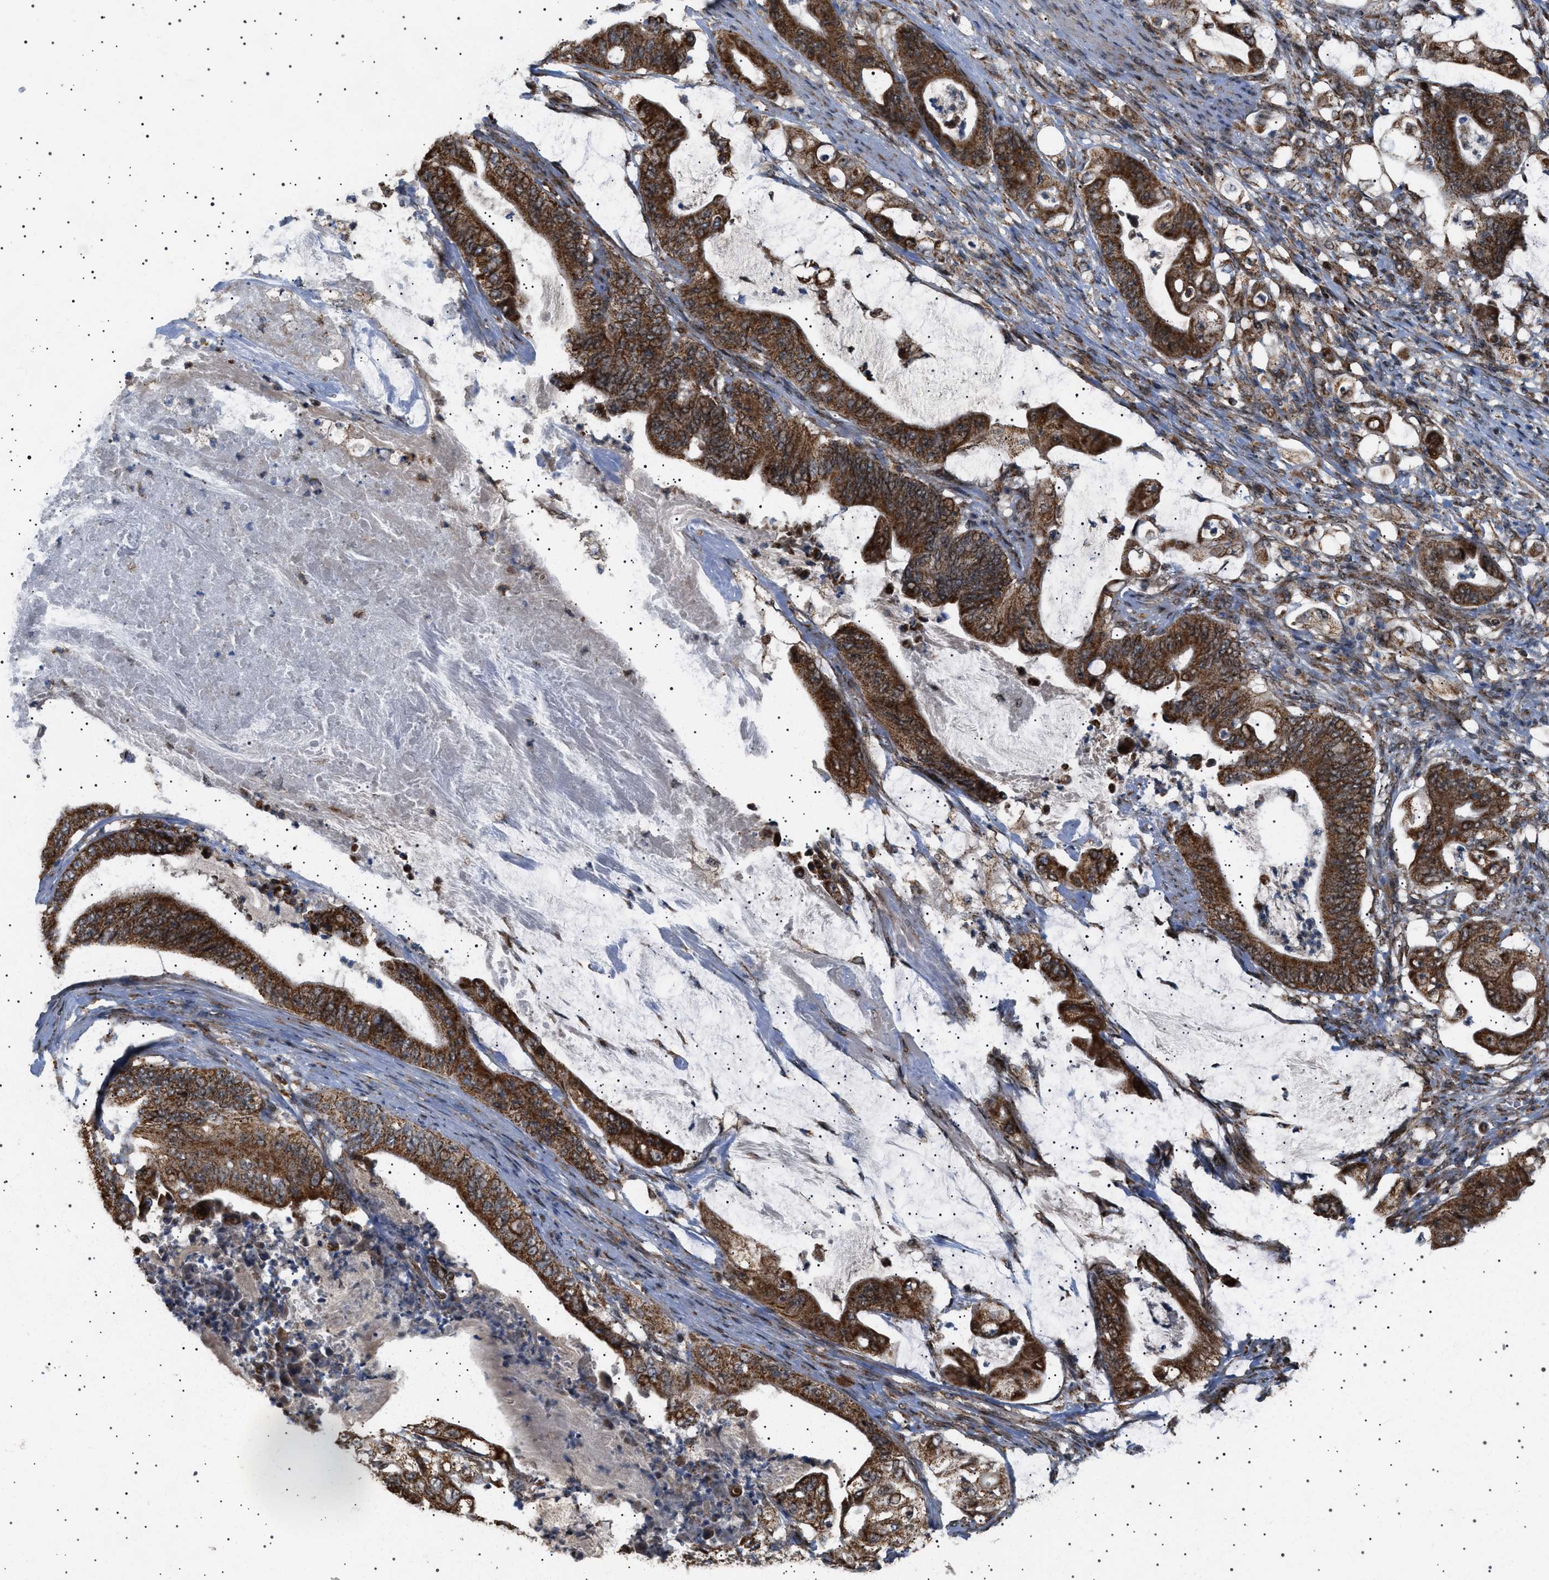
{"staining": {"intensity": "strong", "quantity": ">75%", "location": "cytoplasmic/membranous"}, "tissue": "stomach cancer", "cell_type": "Tumor cells", "image_type": "cancer", "snomed": [{"axis": "morphology", "description": "Adenocarcinoma, NOS"}, {"axis": "topography", "description": "Stomach"}], "caption": "Protein staining reveals strong cytoplasmic/membranous expression in about >75% of tumor cells in stomach adenocarcinoma.", "gene": "MELK", "patient": {"sex": "female", "age": 73}}